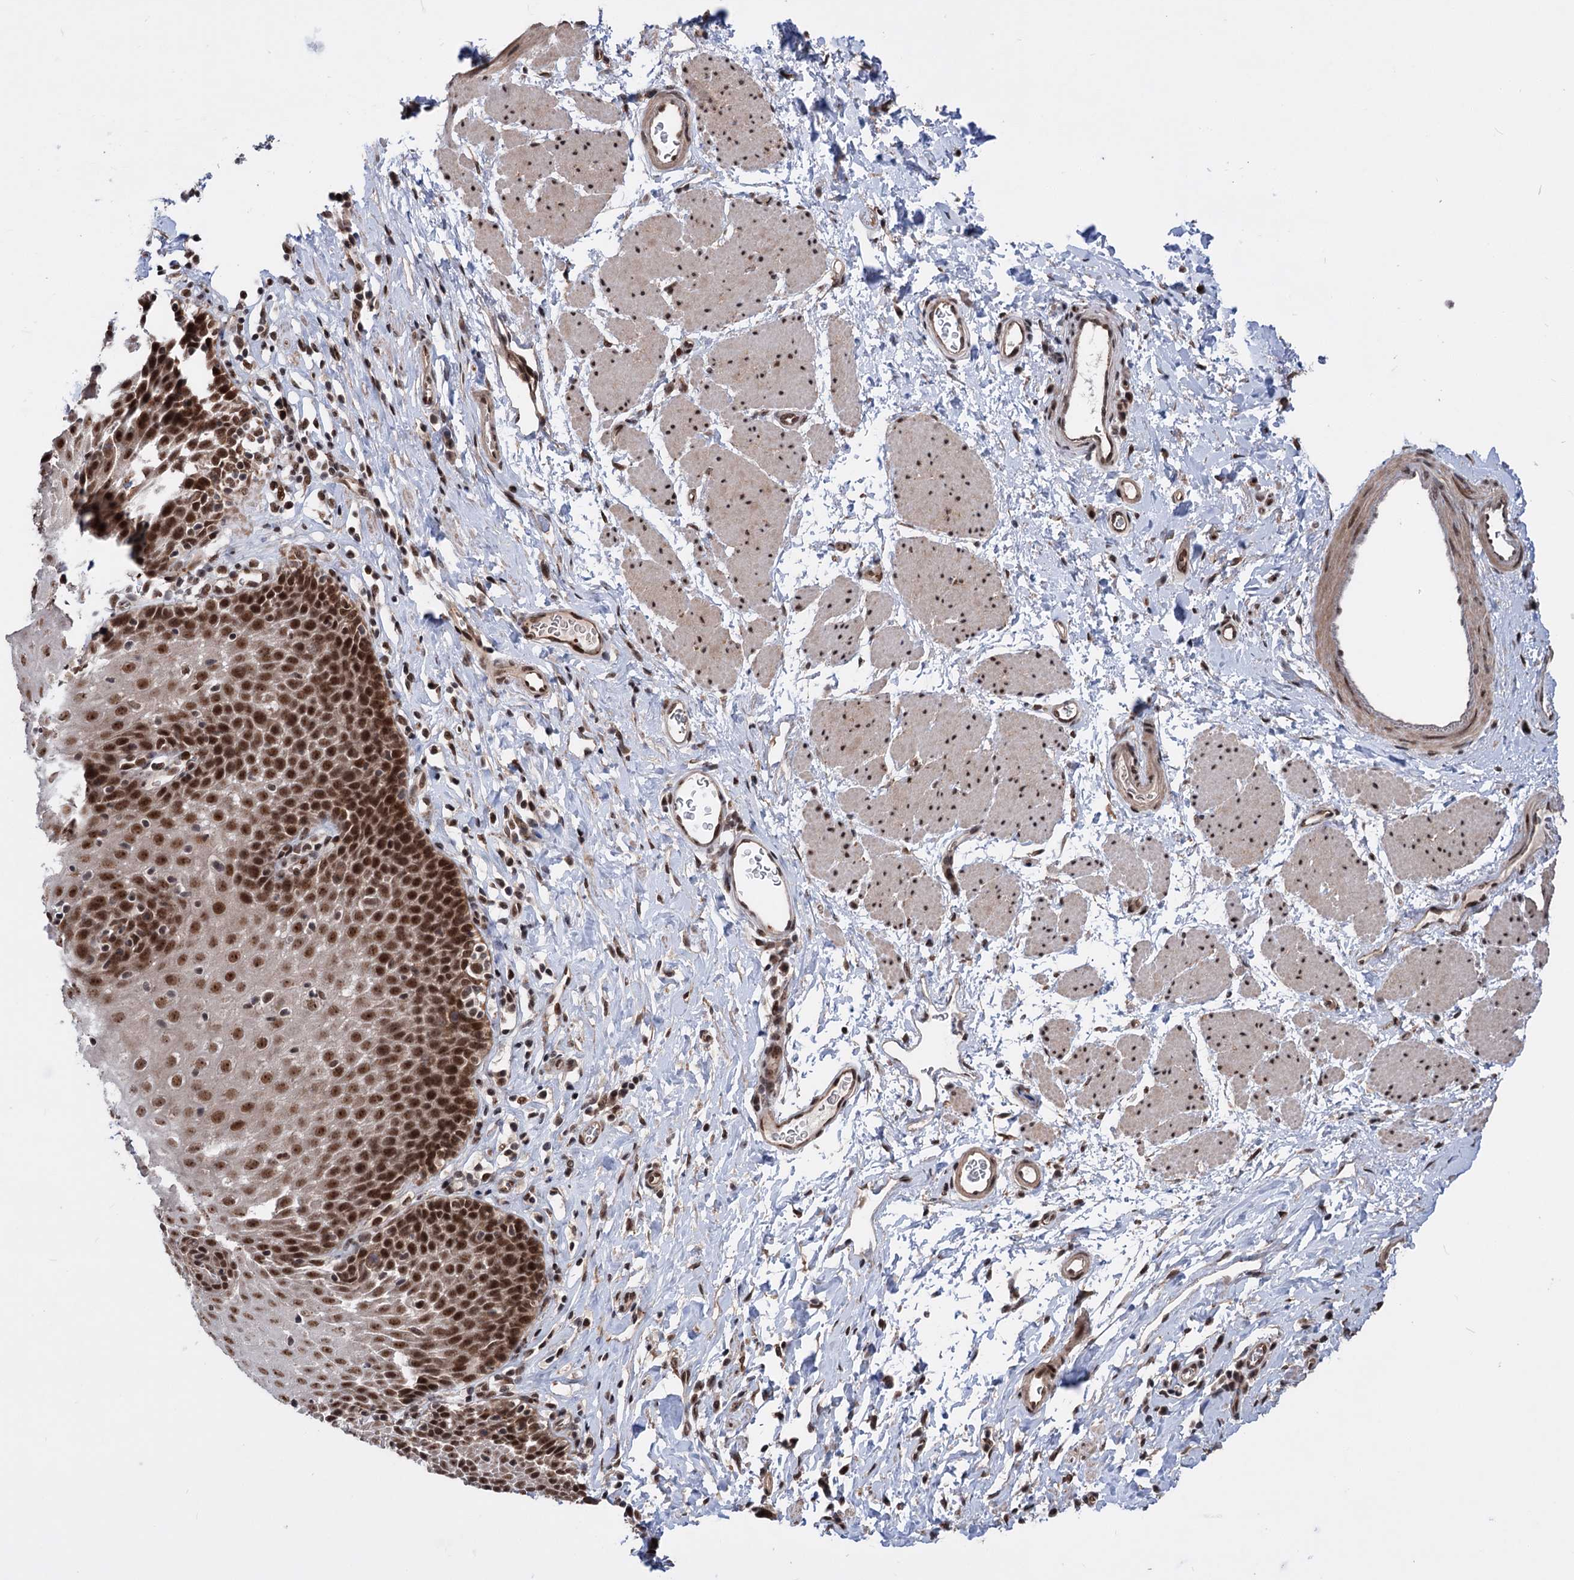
{"staining": {"intensity": "strong", "quantity": ">75%", "location": "nuclear"}, "tissue": "esophagus", "cell_type": "Squamous epithelial cells", "image_type": "normal", "snomed": [{"axis": "morphology", "description": "Normal tissue, NOS"}, {"axis": "topography", "description": "Esophagus"}], "caption": "Immunohistochemistry (IHC) histopathology image of unremarkable esophagus: human esophagus stained using IHC reveals high levels of strong protein expression localized specifically in the nuclear of squamous epithelial cells, appearing as a nuclear brown color.", "gene": "MAML1", "patient": {"sex": "female", "age": 61}}